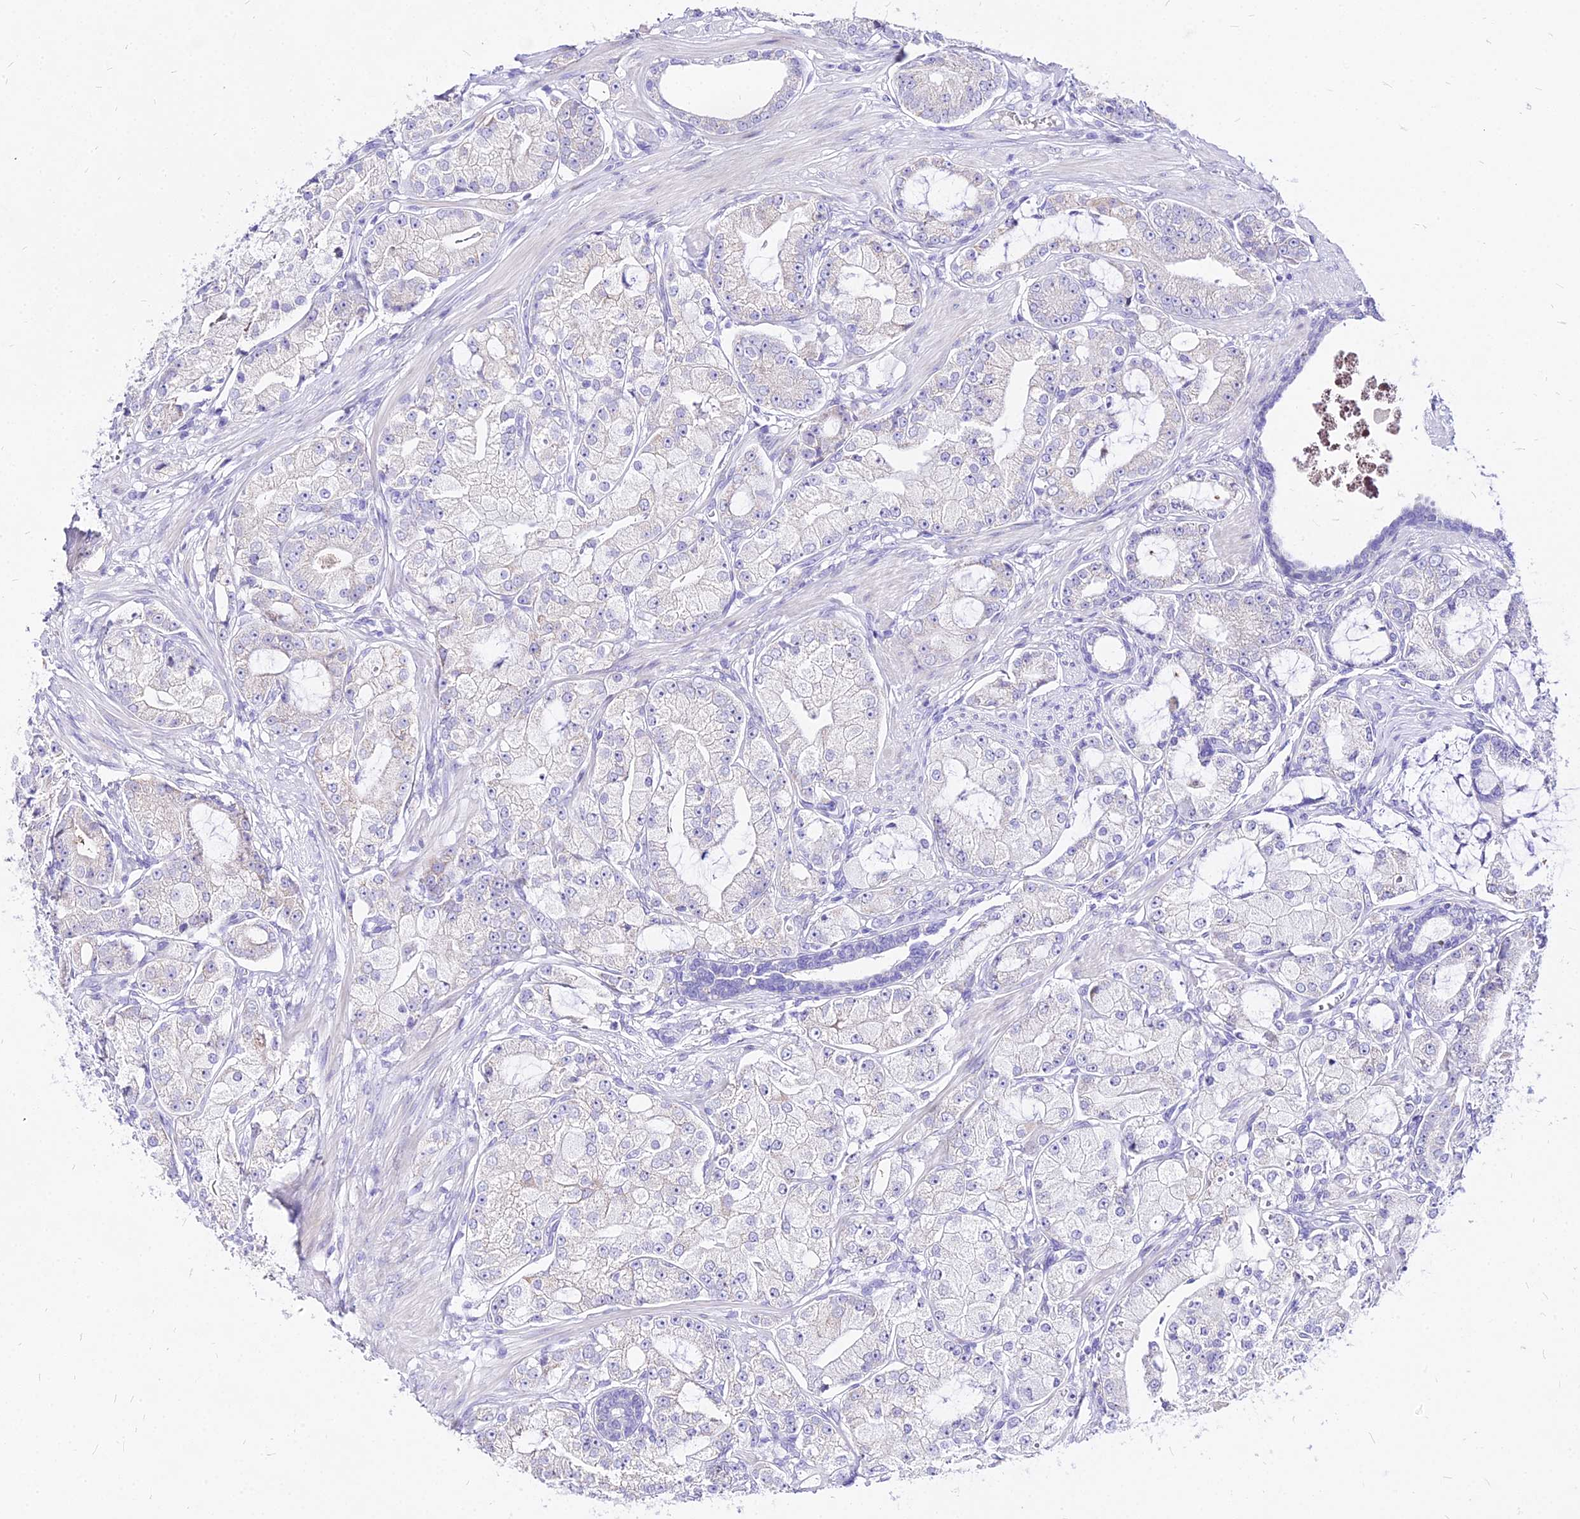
{"staining": {"intensity": "negative", "quantity": "none", "location": "none"}, "tissue": "prostate cancer", "cell_type": "Tumor cells", "image_type": "cancer", "snomed": [{"axis": "morphology", "description": "Adenocarcinoma, High grade"}, {"axis": "topography", "description": "Prostate"}], "caption": "A high-resolution photomicrograph shows IHC staining of prostate cancer, which displays no significant staining in tumor cells.", "gene": "CARD18", "patient": {"sex": "male", "age": 71}}